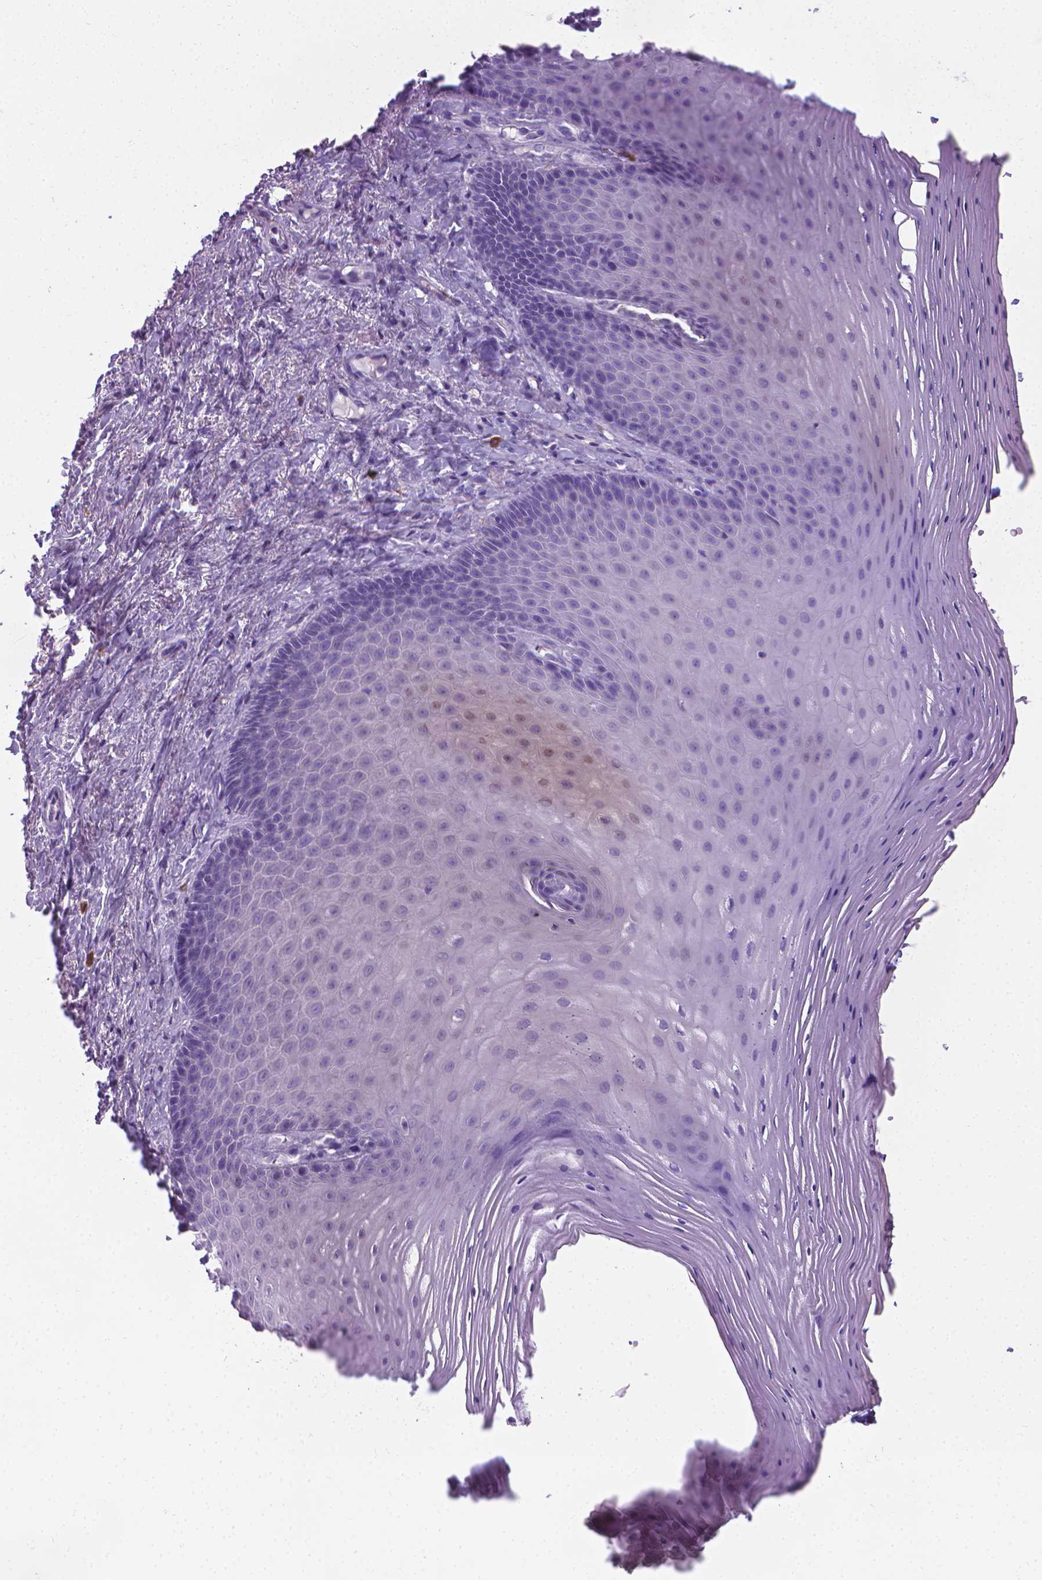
{"staining": {"intensity": "negative", "quantity": "none", "location": "none"}, "tissue": "vagina", "cell_type": "Squamous epithelial cells", "image_type": "normal", "snomed": [{"axis": "morphology", "description": "Normal tissue, NOS"}, {"axis": "topography", "description": "Vagina"}], "caption": "Immunohistochemistry (IHC) micrograph of normal vagina stained for a protein (brown), which shows no staining in squamous epithelial cells.", "gene": "SPAG6", "patient": {"sex": "female", "age": 83}}